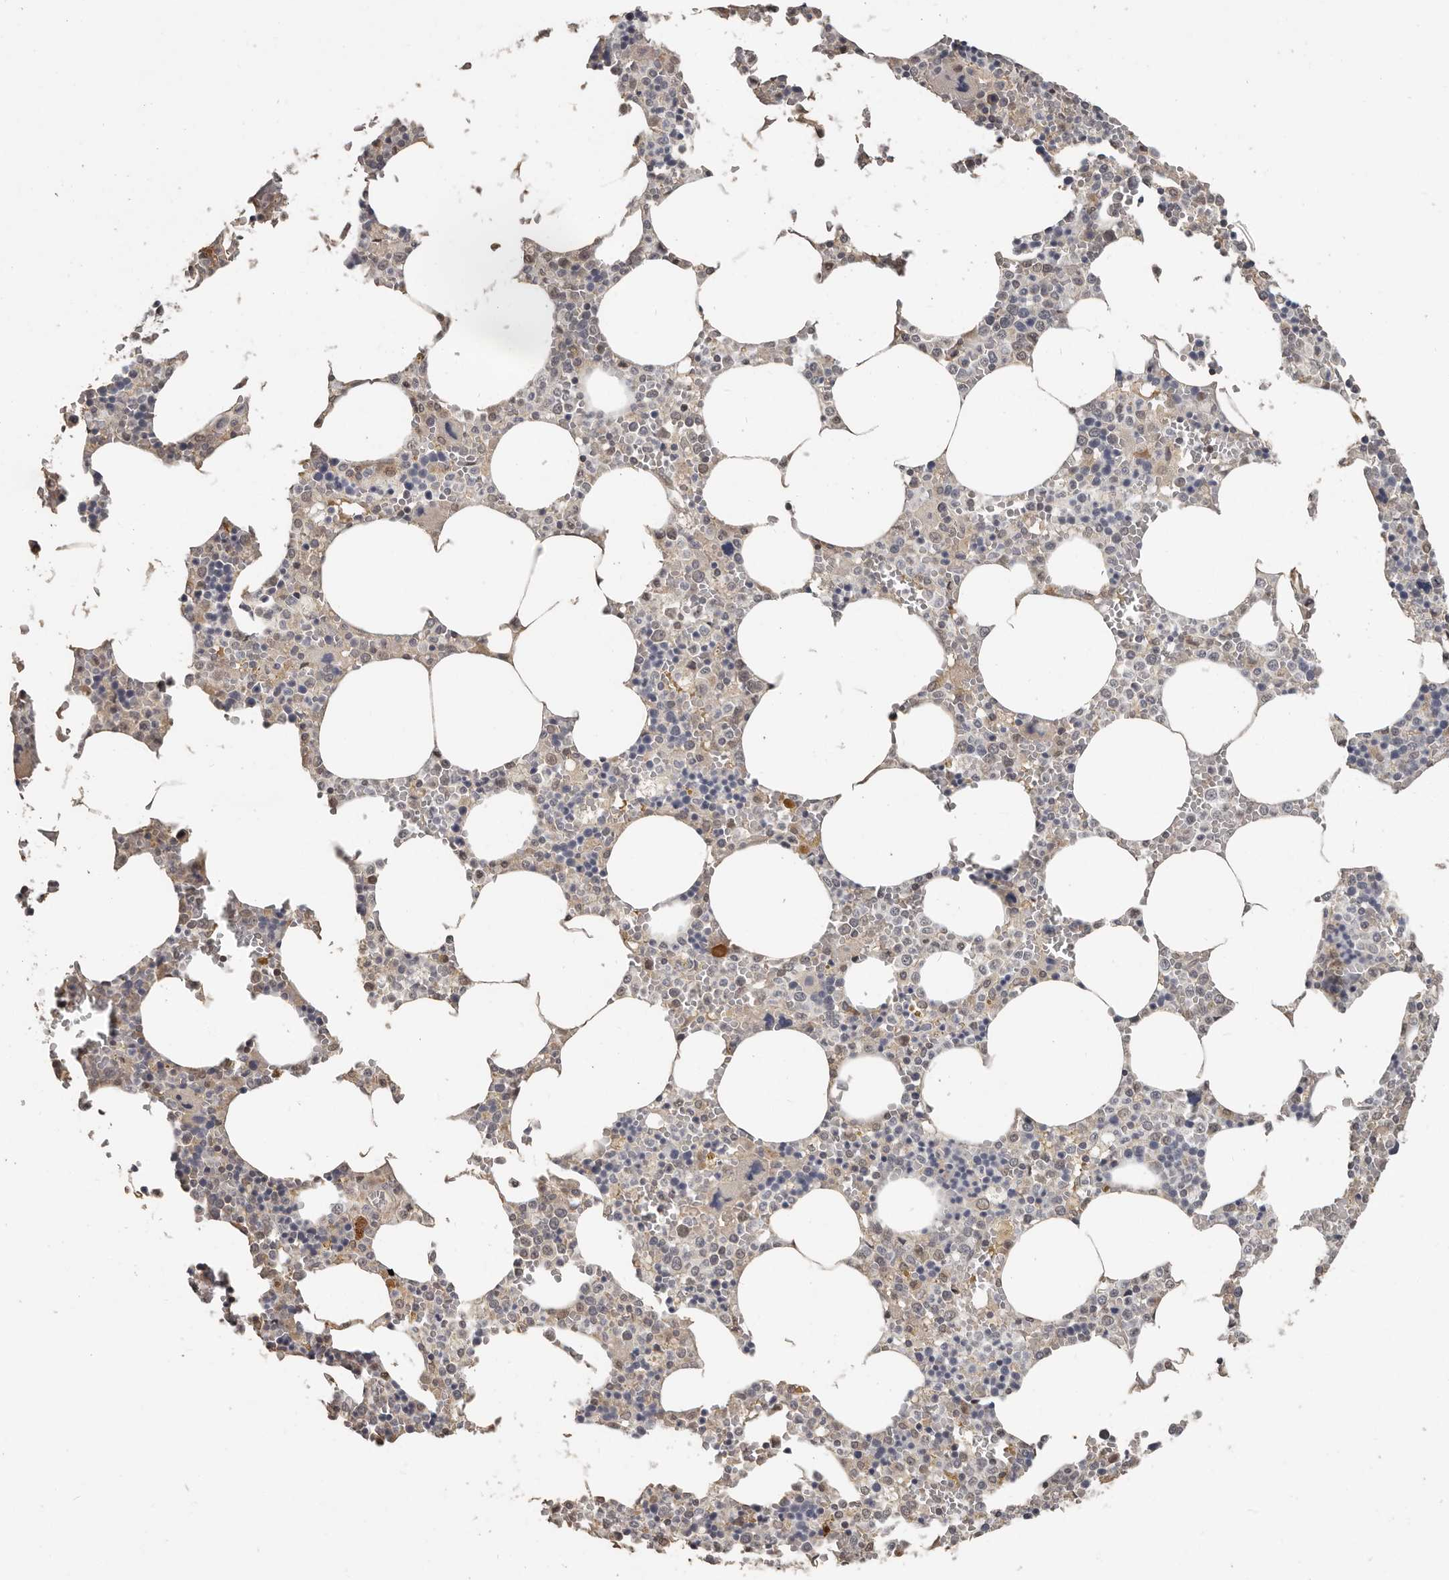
{"staining": {"intensity": "moderate", "quantity": "<25%", "location": "cytoplasmic/membranous"}, "tissue": "bone marrow", "cell_type": "Hematopoietic cells", "image_type": "normal", "snomed": [{"axis": "morphology", "description": "Normal tissue, NOS"}, {"axis": "topography", "description": "Bone marrow"}], "caption": "Immunohistochemistry (IHC) micrograph of unremarkable bone marrow: human bone marrow stained using immunohistochemistry exhibits low levels of moderate protein expression localized specifically in the cytoplasmic/membranous of hematopoietic cells, appearing as a cytoplasmic/membranous brown color.", "gene": "ZFP14", "patient": {"sex": "male", "age": 70}}